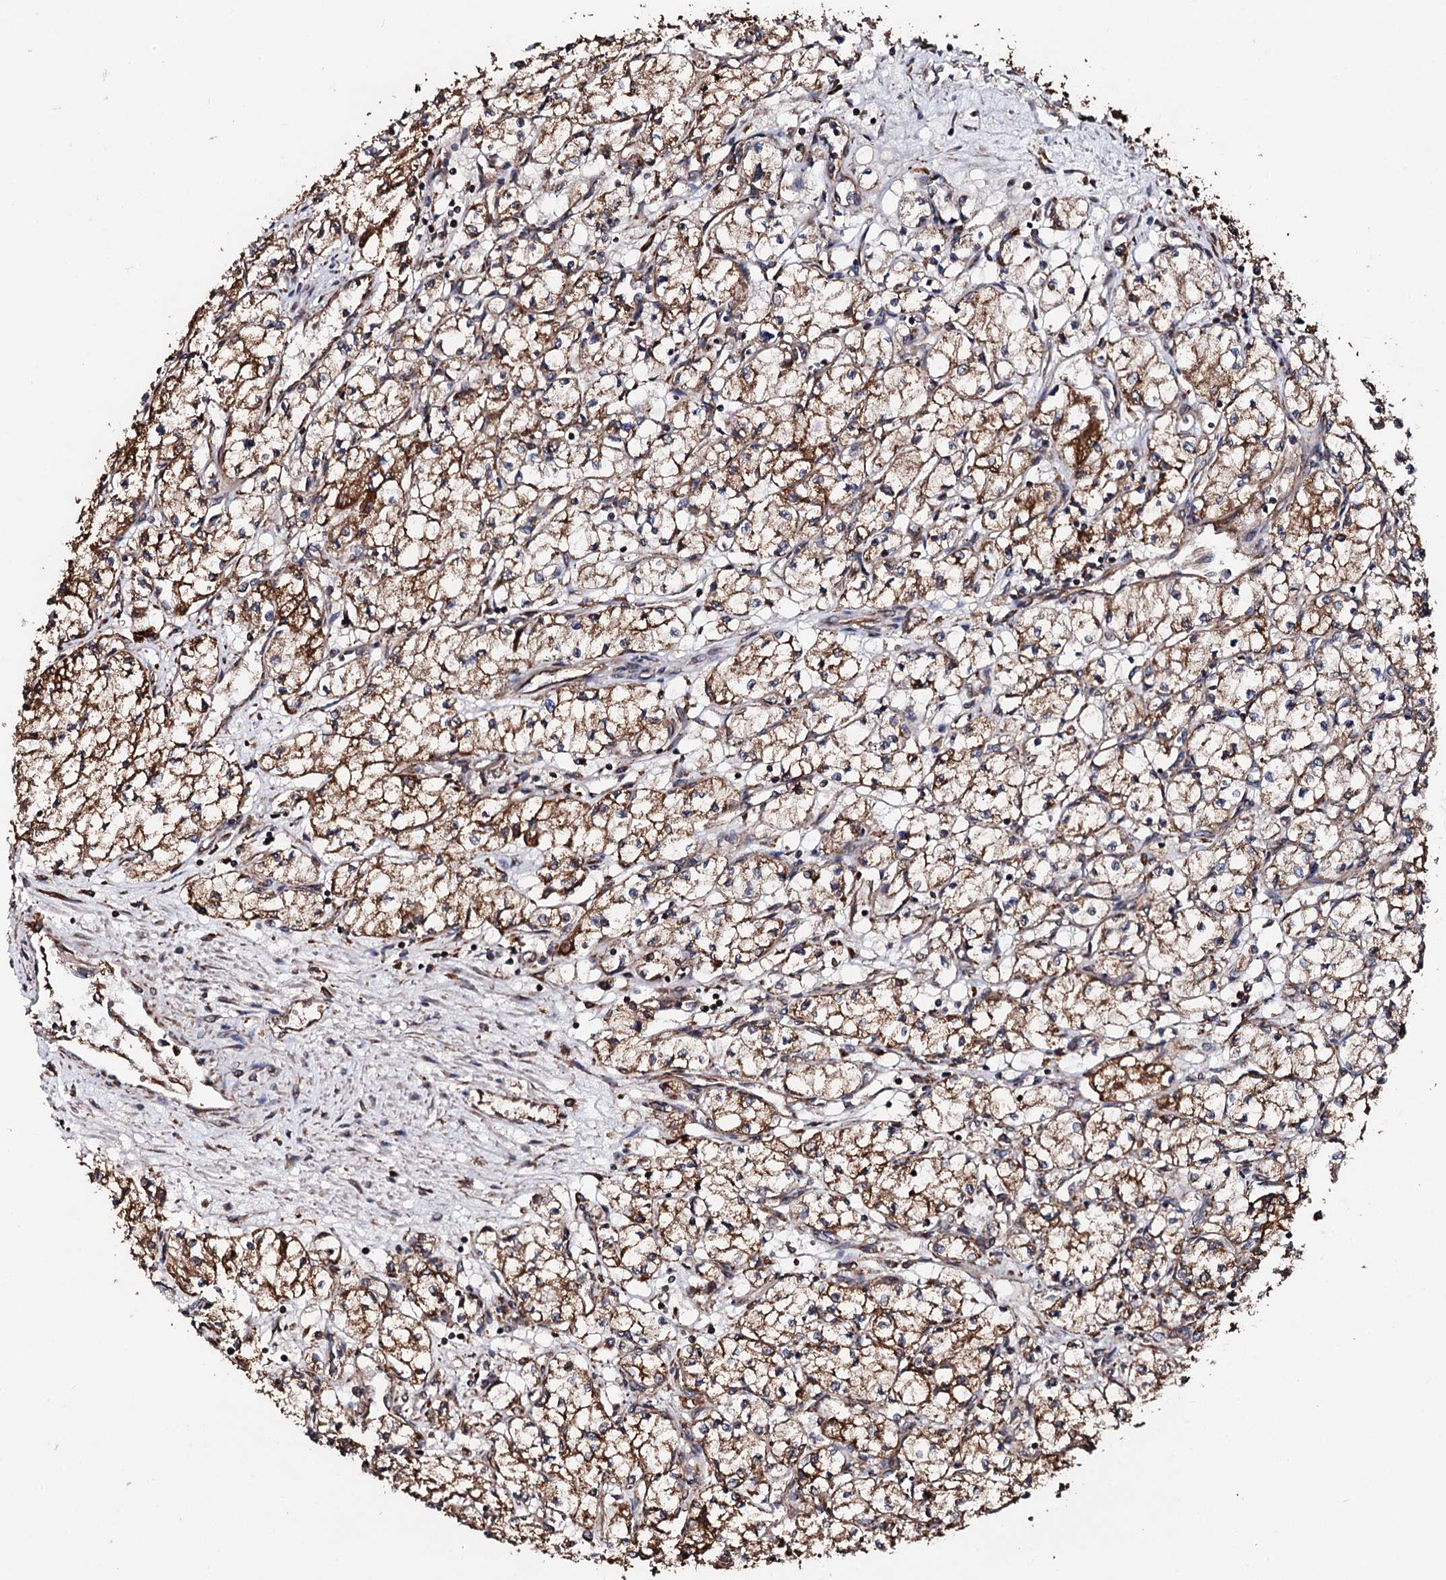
{"staining": {"intensity": "strong", "quantity": "25%-75%", "location": "cytoplasmic/membranous"}, "tissue": "renal cancer", "cell_type": "Tumor cells", "image_type": "cancer", "snomed": [{"axis": "morphology", "description": "Adenocarcinoma, NOS"}, {"axis": "topography", "description": "Kidney"}], "caption": "There is high levels of strong cytoplasmic/membranous positivity in tumor cells of renal adenocarcinoma, as demonstrated by immunohistochemical staining (brown color).", "gene": "CKAP5", "patient": {"sex": "male", "age": 59}}